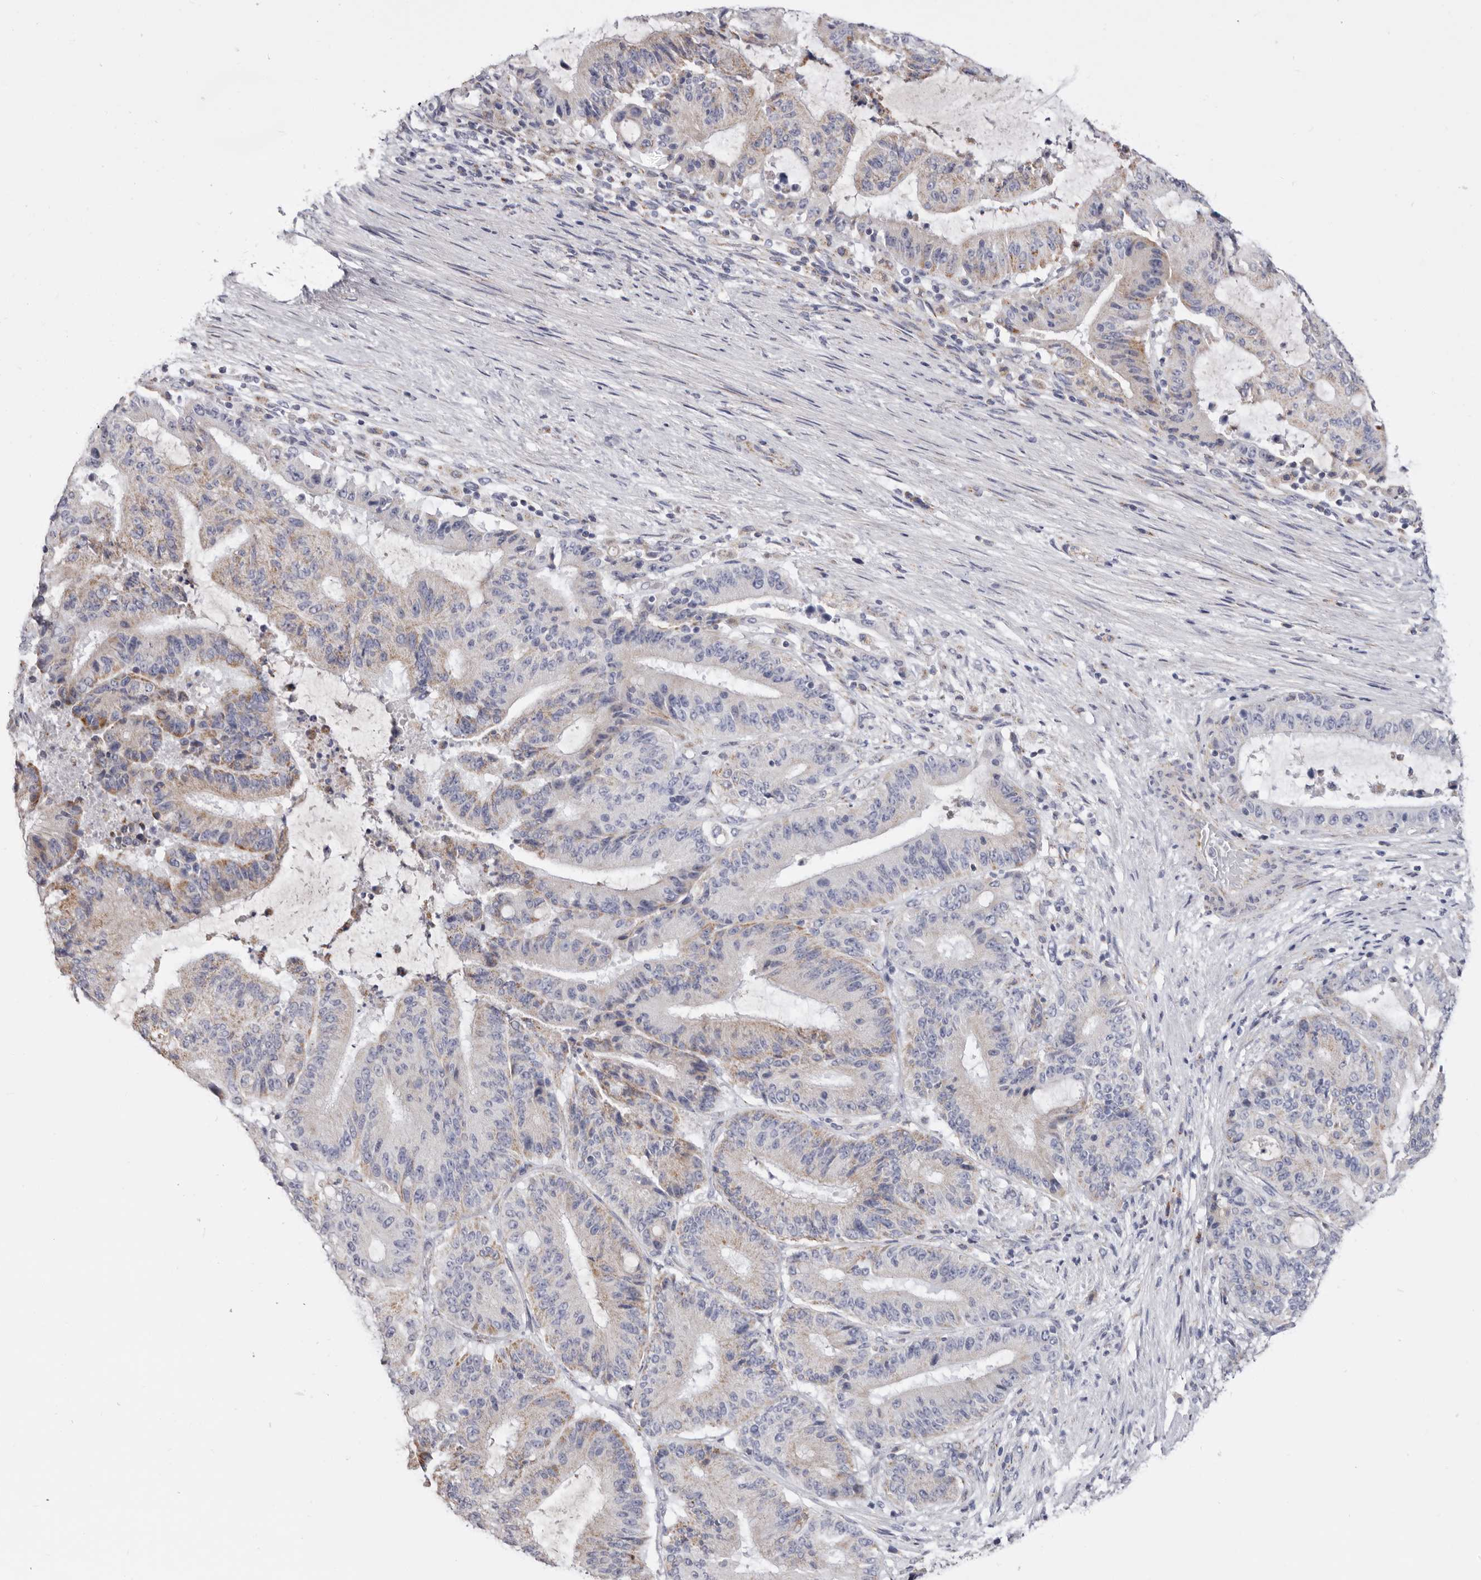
{"staining": {"intensity": "moderate", "quantity": "<25%", "location": "cytoplasmic/membranous"}, "tissue": "liver cancer", "cell_type": "Tumor cells", "image_type": "cancer", "snomed": [{"axis": "morphology", "description": "Normal tissue, NOS"}, {"axis": "morphology", "description": "Cholangiocarcinoma"}, {"axis": "topography", "description": "Liver"}, {"axis": "topography", "description": "Peripheral nerve tissue"}], "caption": "An IHC photomicrograph of neoplastic tissue is shown. Protein staining in brown shows moderate cytoplasmic/membranous positivity in liver cancer (cholangiocarcinoma) within tumor cells. The protein of interest is stained brown, and the nuclei are stained in blue (DAB IHC with brightfield microscopy, high magnification).", "gene": "RSPO2", "patient": {"sex": "female", "age": 73}}